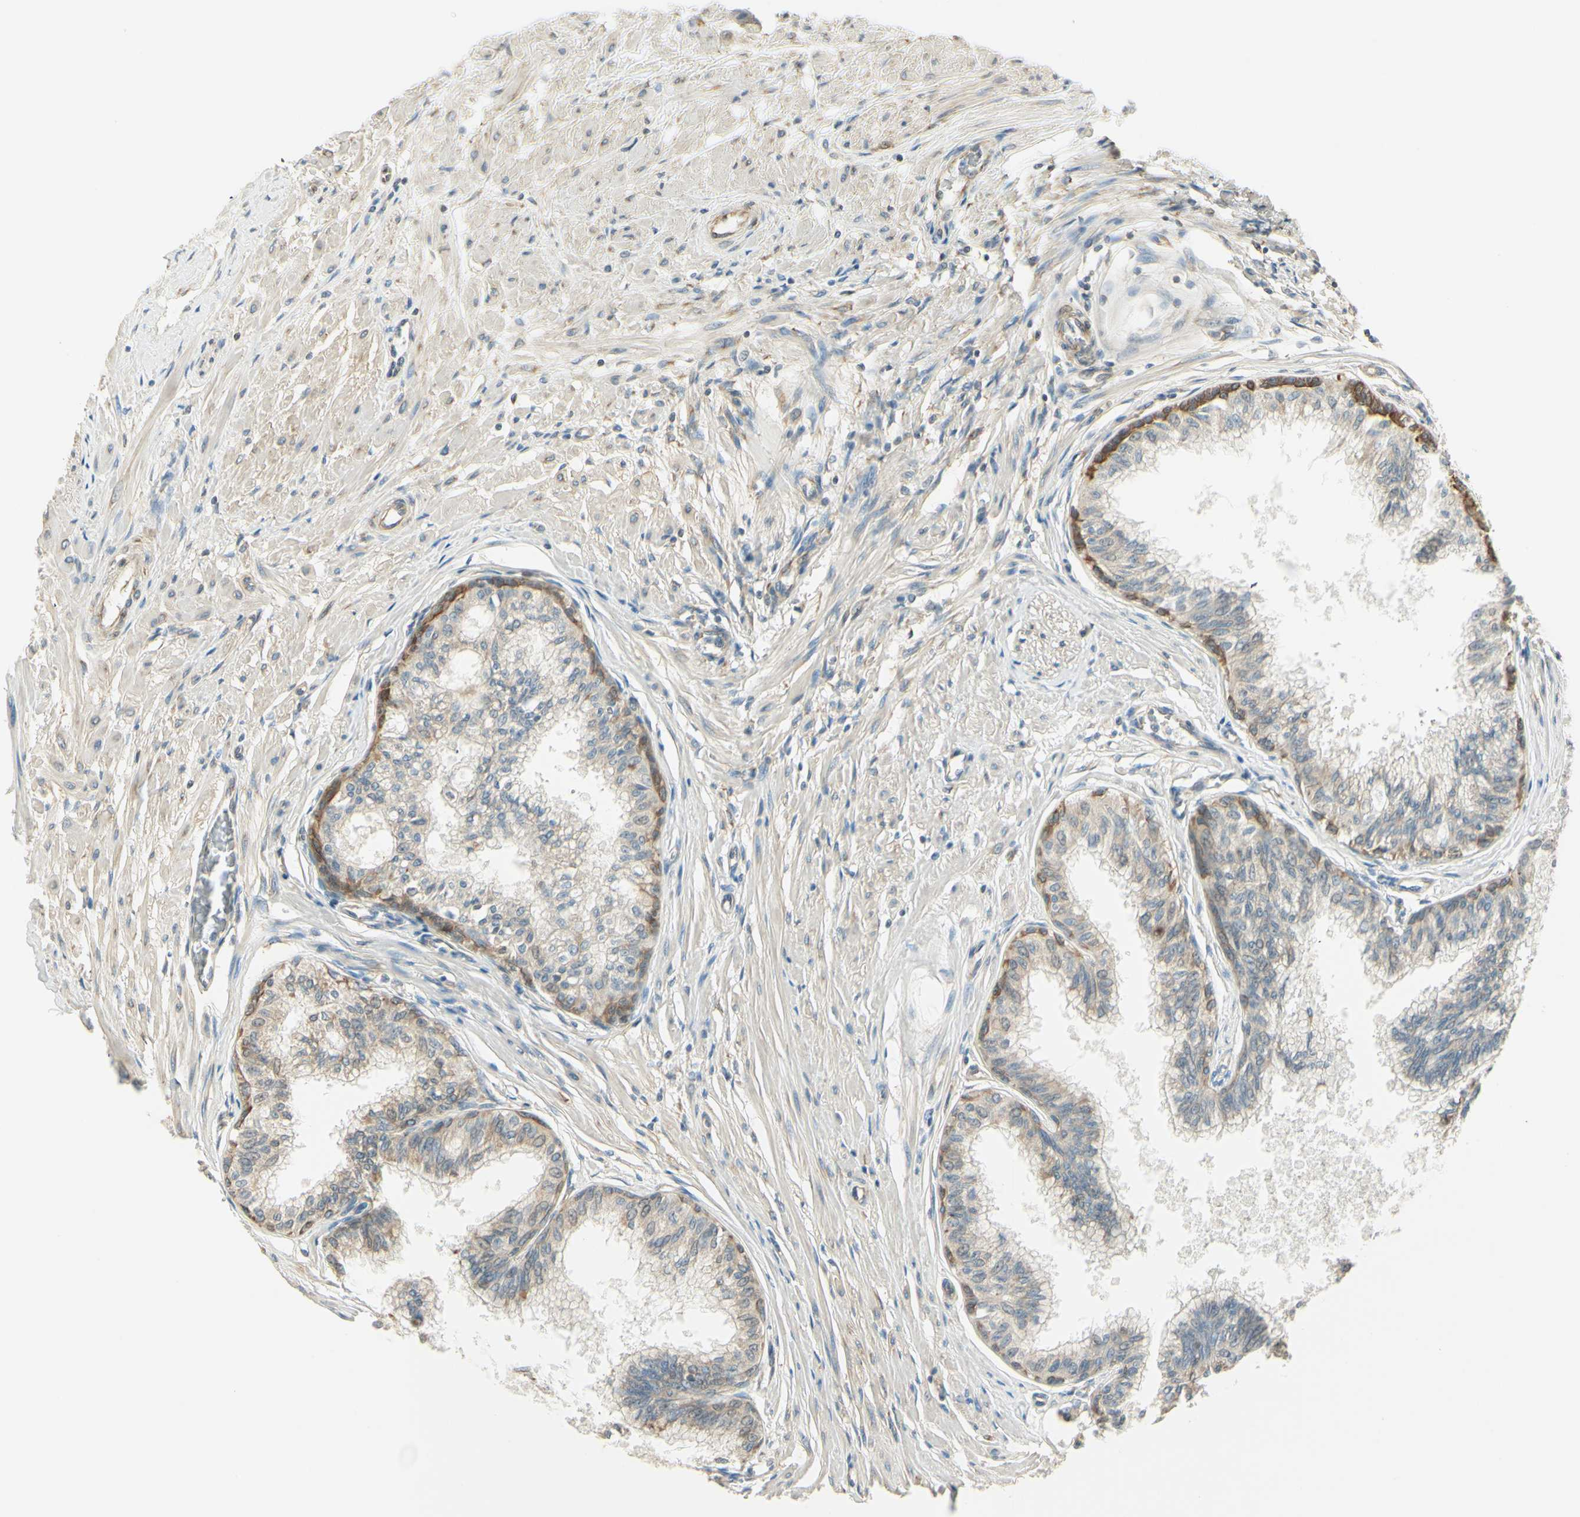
{"staining": {"intensity": "moderate", "quantity": "25%-75%", "location": "cytoplasmic/membranous"}, "tissue": "prostate", "cell_type": "Glandular cells", "image_type": "normal", "snomed": [{"axis": "morphology", "description": "Normal tissue, NOS"}, {"axis": "topography", "description": "Prostate"}, {"axis": "topography", "description": "Seminal veicle"}], "caption": "High-power microscopy captured an immunohistochemistry micrograph of unremarkable prostate, revealing moderate cytoplasmic/membranous staining in about 25%-75% of glandular cells.", "gene": "IGDCC4", "patient": {"sex": "male", "age": 60}}